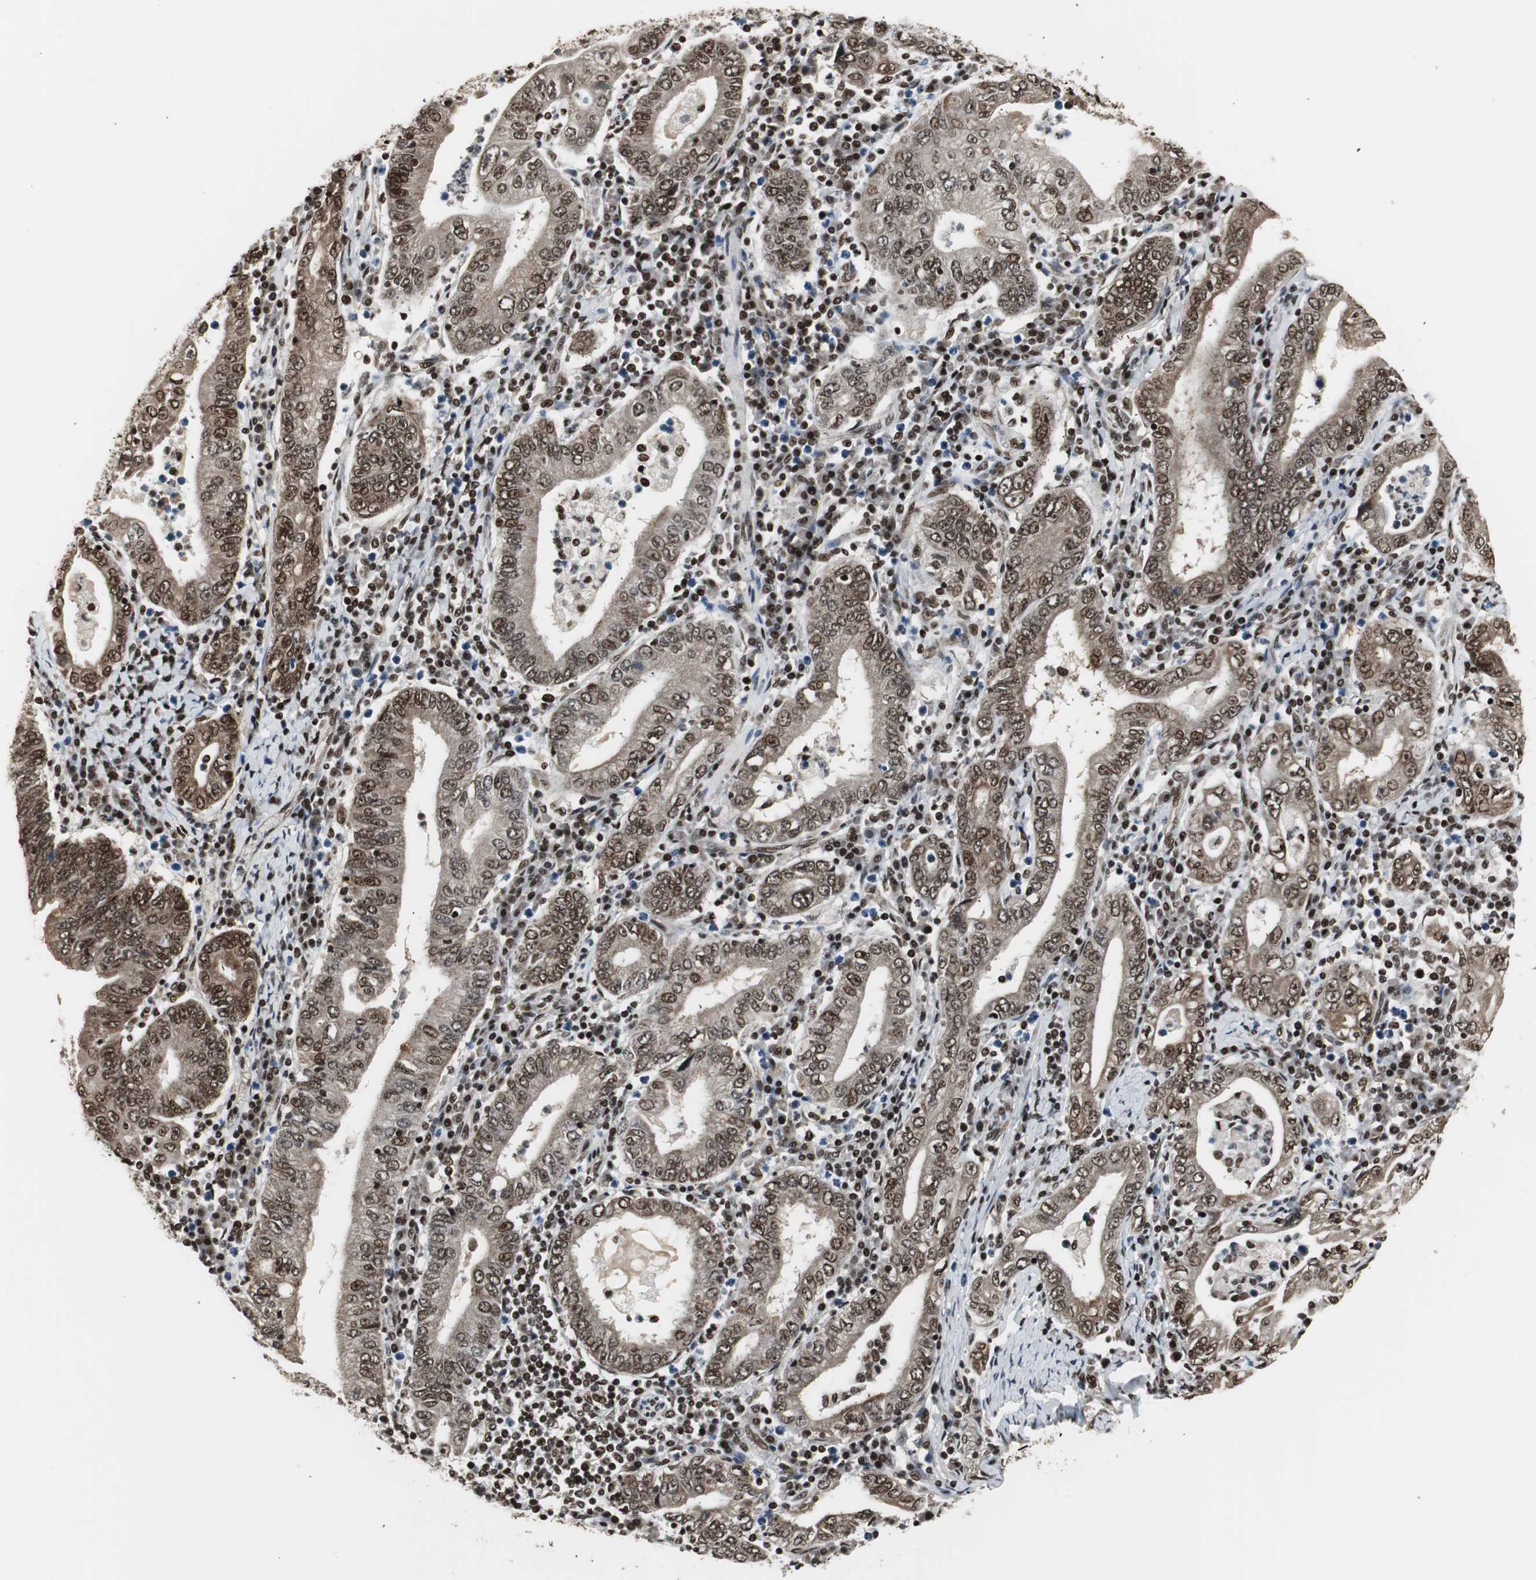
{"staining": {"intensity": "strong", "quantity": ">75%", "location": "cytoplasmic/membranous,nuclear"}, "tissue": "stomach cancer", "cell_type": "Tumor cells", "image_type": "cancer", "snomed": [{"axis": "morphology", "description": "Normal tissue, NOS"}, {"axis": "morphology", "description": "Adenocarcinoma, NOS"}, {"axis": "topography", "description": "Esophagus"}, {"axis": "topography", "description": "Stomach, upper"}, {"axis": "topography", "description": "Peripheral nerve tissue"}], "caption": "An image of human stomach cancer stained for a protein reveals strong cytoplasmic/membranous and nuclear brown staining in tumor cells. The protein of interest is stained brown, and the nuclei are stained in blue (DAB (3,3'-diaminobenzidine) IHC with brightfield microscopy, high magnification).", "gene": "PARN", "patient": {"sex": "male", "age": 62}}